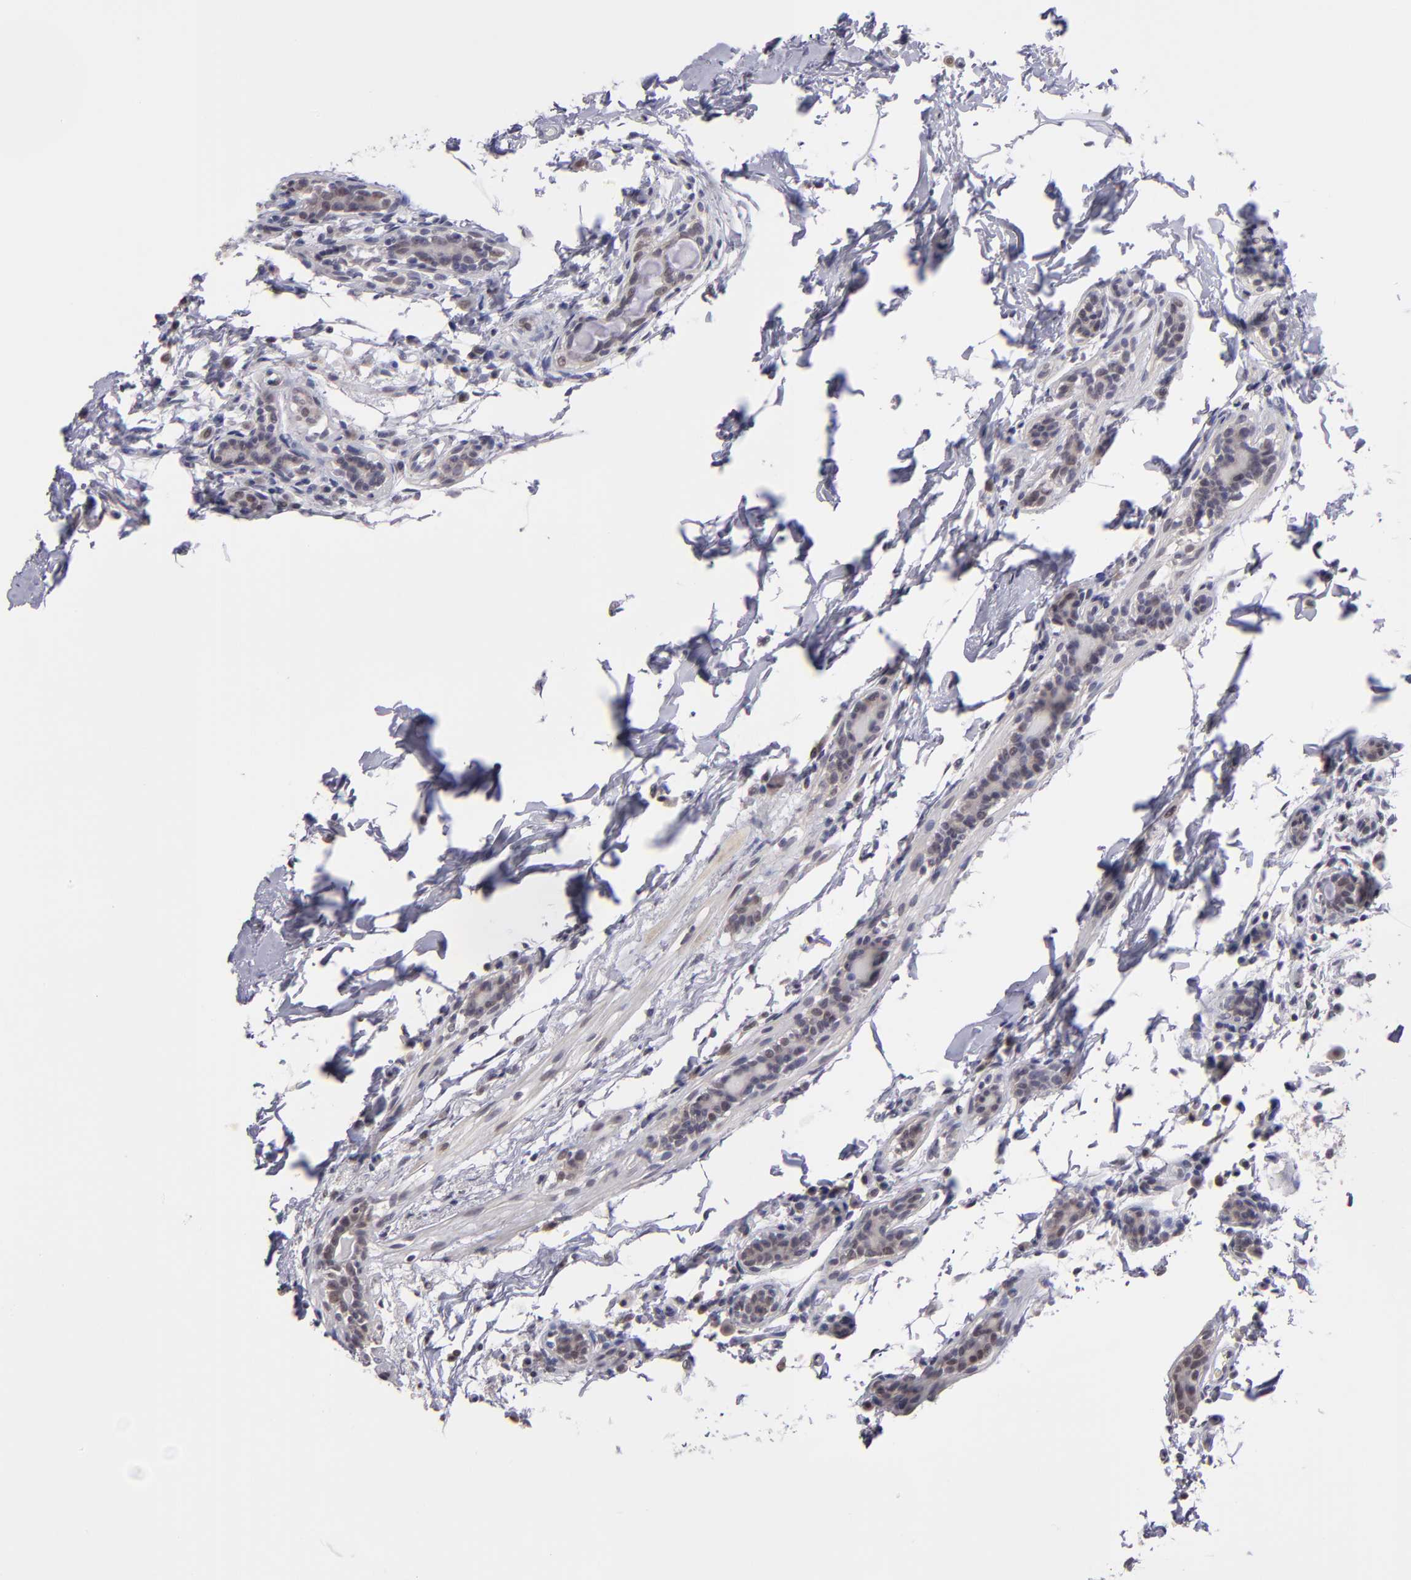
{"staining": {"intensity": "weak", "quantity": ">75%", "location": "cytoplasmic/membranous,nuclear"}, "tissue": "breast cancer", "cell_type": "Tumor cells", "image_type": "cancer", "snomed": [{"axis": "morphology", "description": "Lobular carcinoma"}, {"axis": "topography", "description": "Breast"}], "caption": "High-power microscopy captured an IHC micrograph of breast cancer, revealing weak cytoplasmic/membranous and nuclear staining in about >75% of tumor cells. (Stains: DAB in brown, nuclei in blue, Microscopy: brightfield microscopy at high magnification).", "gene": "NRXN3", "patient": {"sex": "female", "age": 55}}